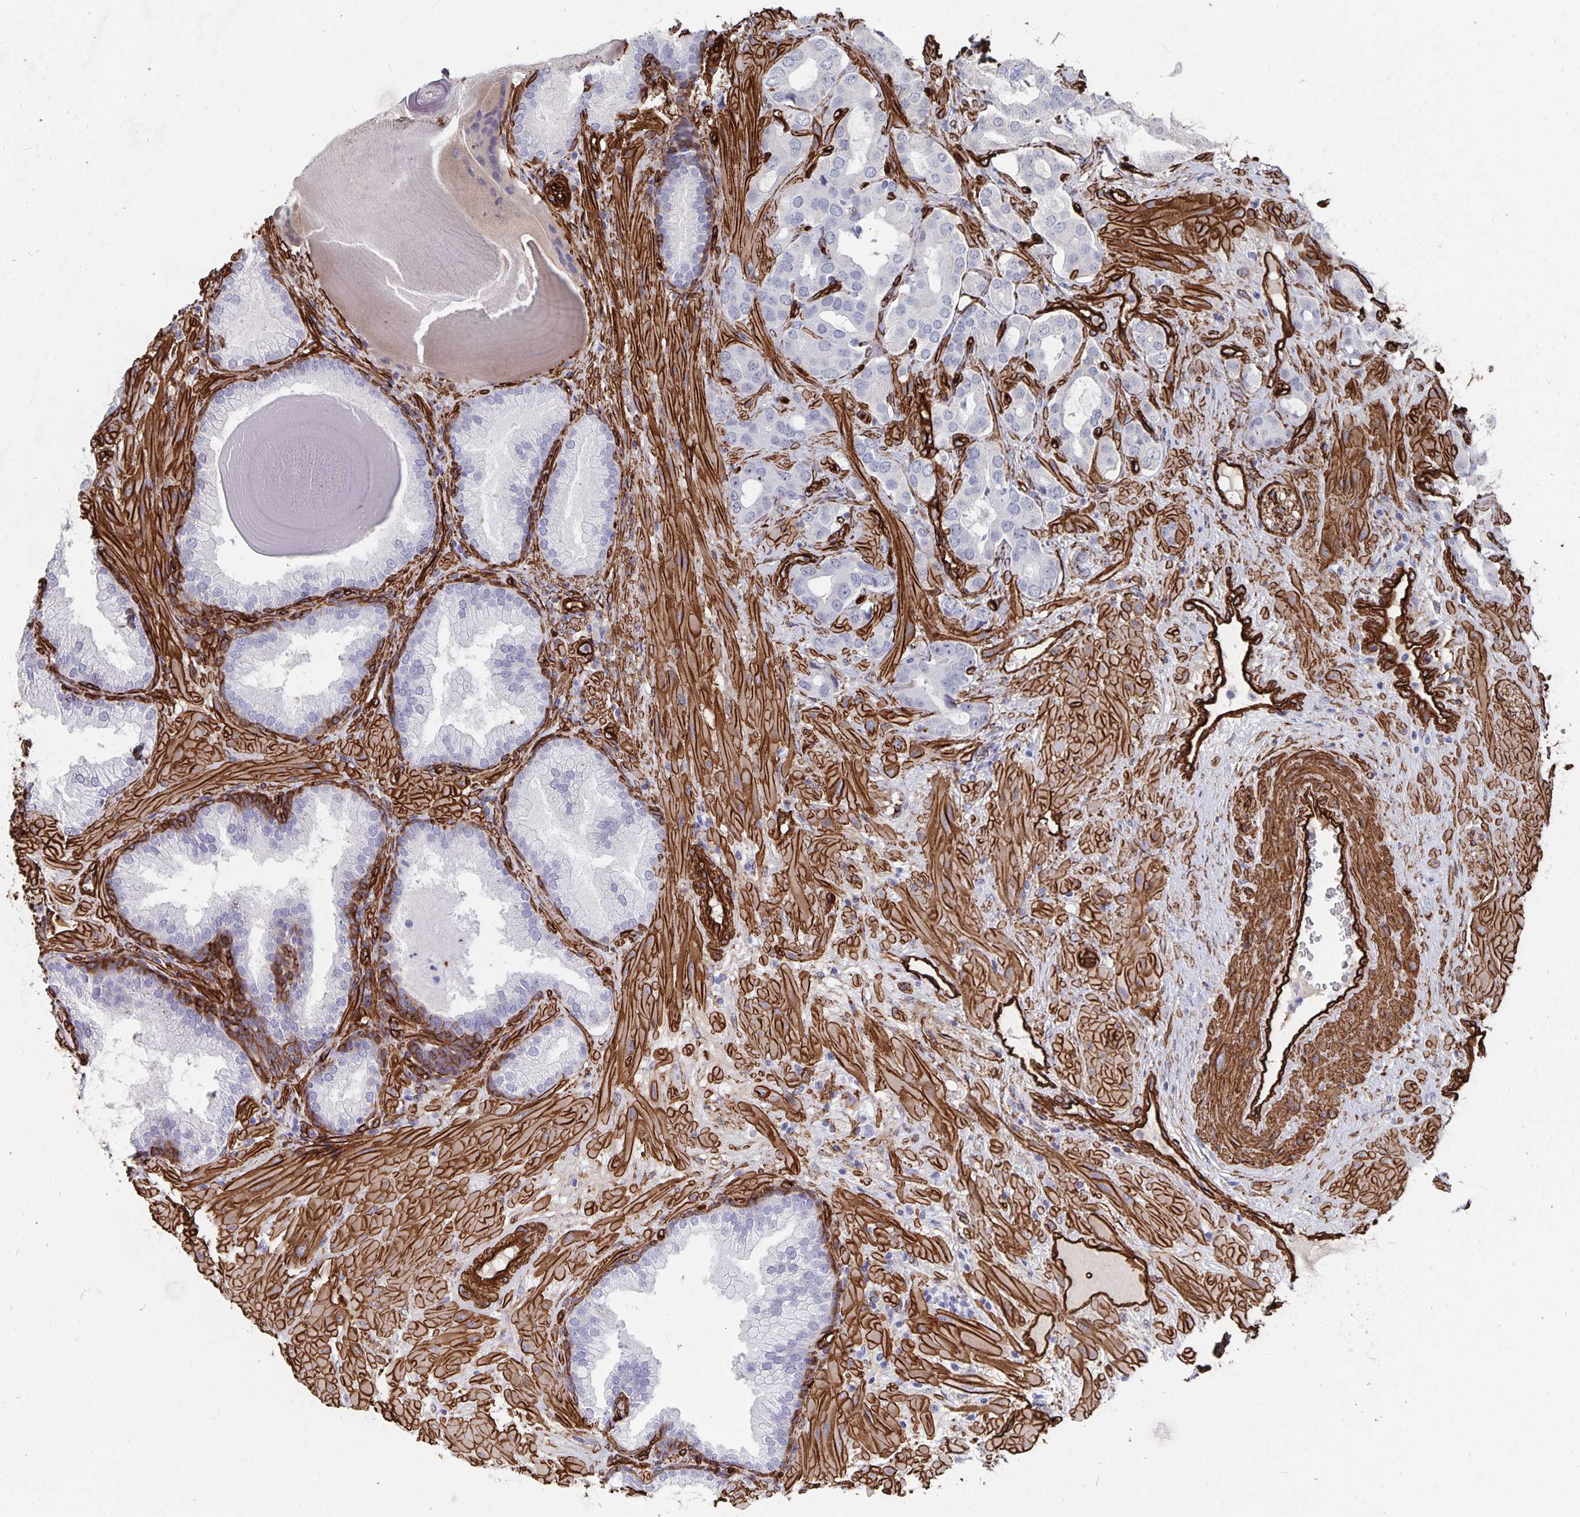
{"staining": {"intensity": "negative", "quantity": "none", "location": "none"}, "tissue": "prostate cancer", "cell_type": "Tumor cells", "image_type": "cancer", "snomed": [{"axis": "morphology", "description": "Adenocarcinoma, Low grade"}, {"axis": "topography", "description": "Prostate"}], "caption": "Tumor cells show no significant protein expression in adenocarcinoma (low-grade) (prostate).", "gene": "DCHS2", "patient": {"sex": "male", "age": 57}}